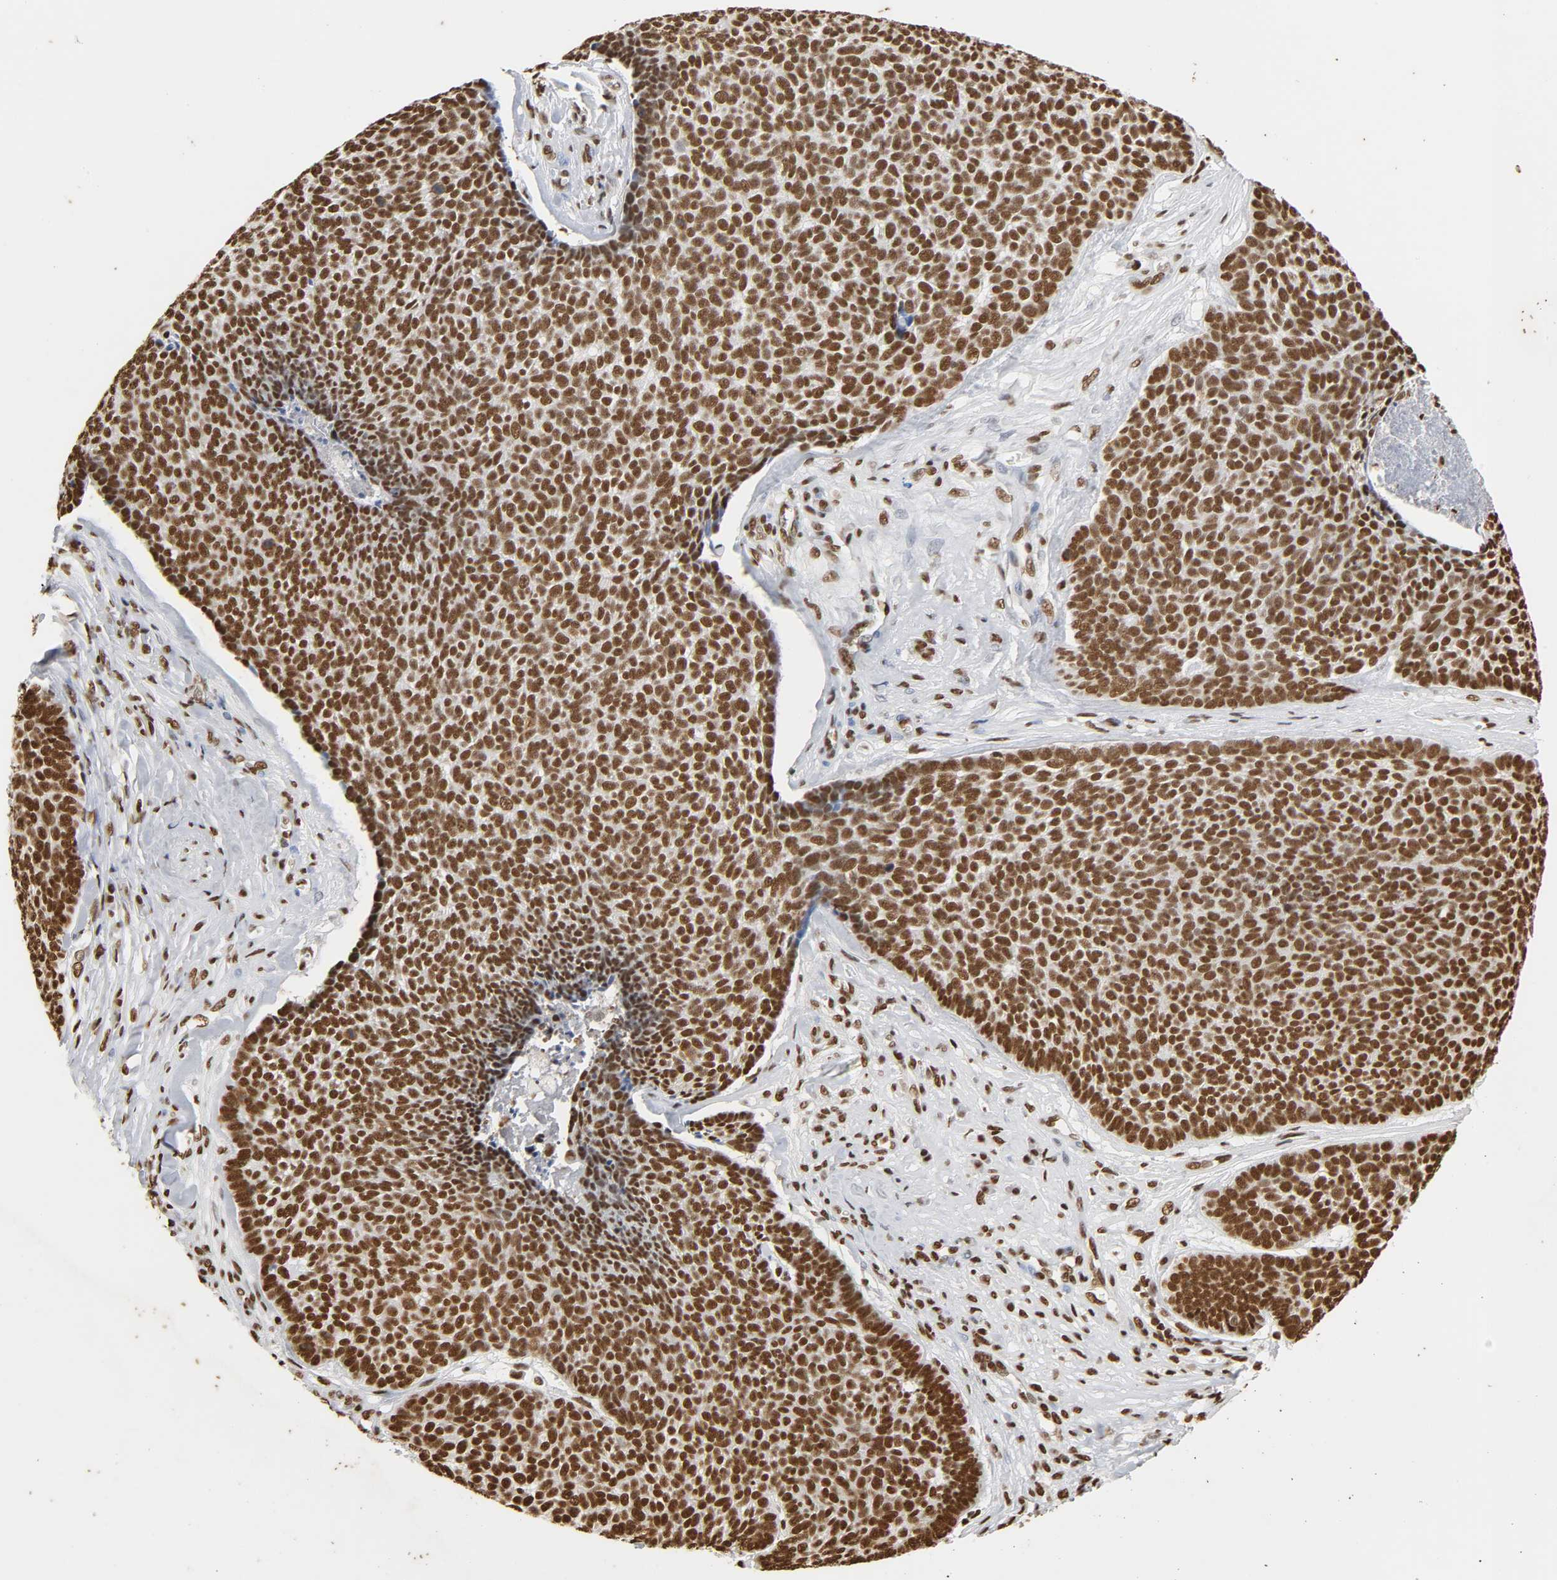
{"staining": {"intensity": "strong", "quantity": ">75%", "location": "nuclear"}, "tissue": "skin cancer", "cell_type": "Tumor cells", "image_type": "cancer", "snomed": [{"axis": "morphology", "description": "Basal cell carcinoma"}, {"axis": "topography", "description": "Skin"}], "caption": "This is an image of IHC staining of skin cancer (basal cell carcinoma), which shows strong positivity in the nuclear of tumor cells.", "gene": "HNRNPC", "patient": {"sex": "male", "age": 84}}